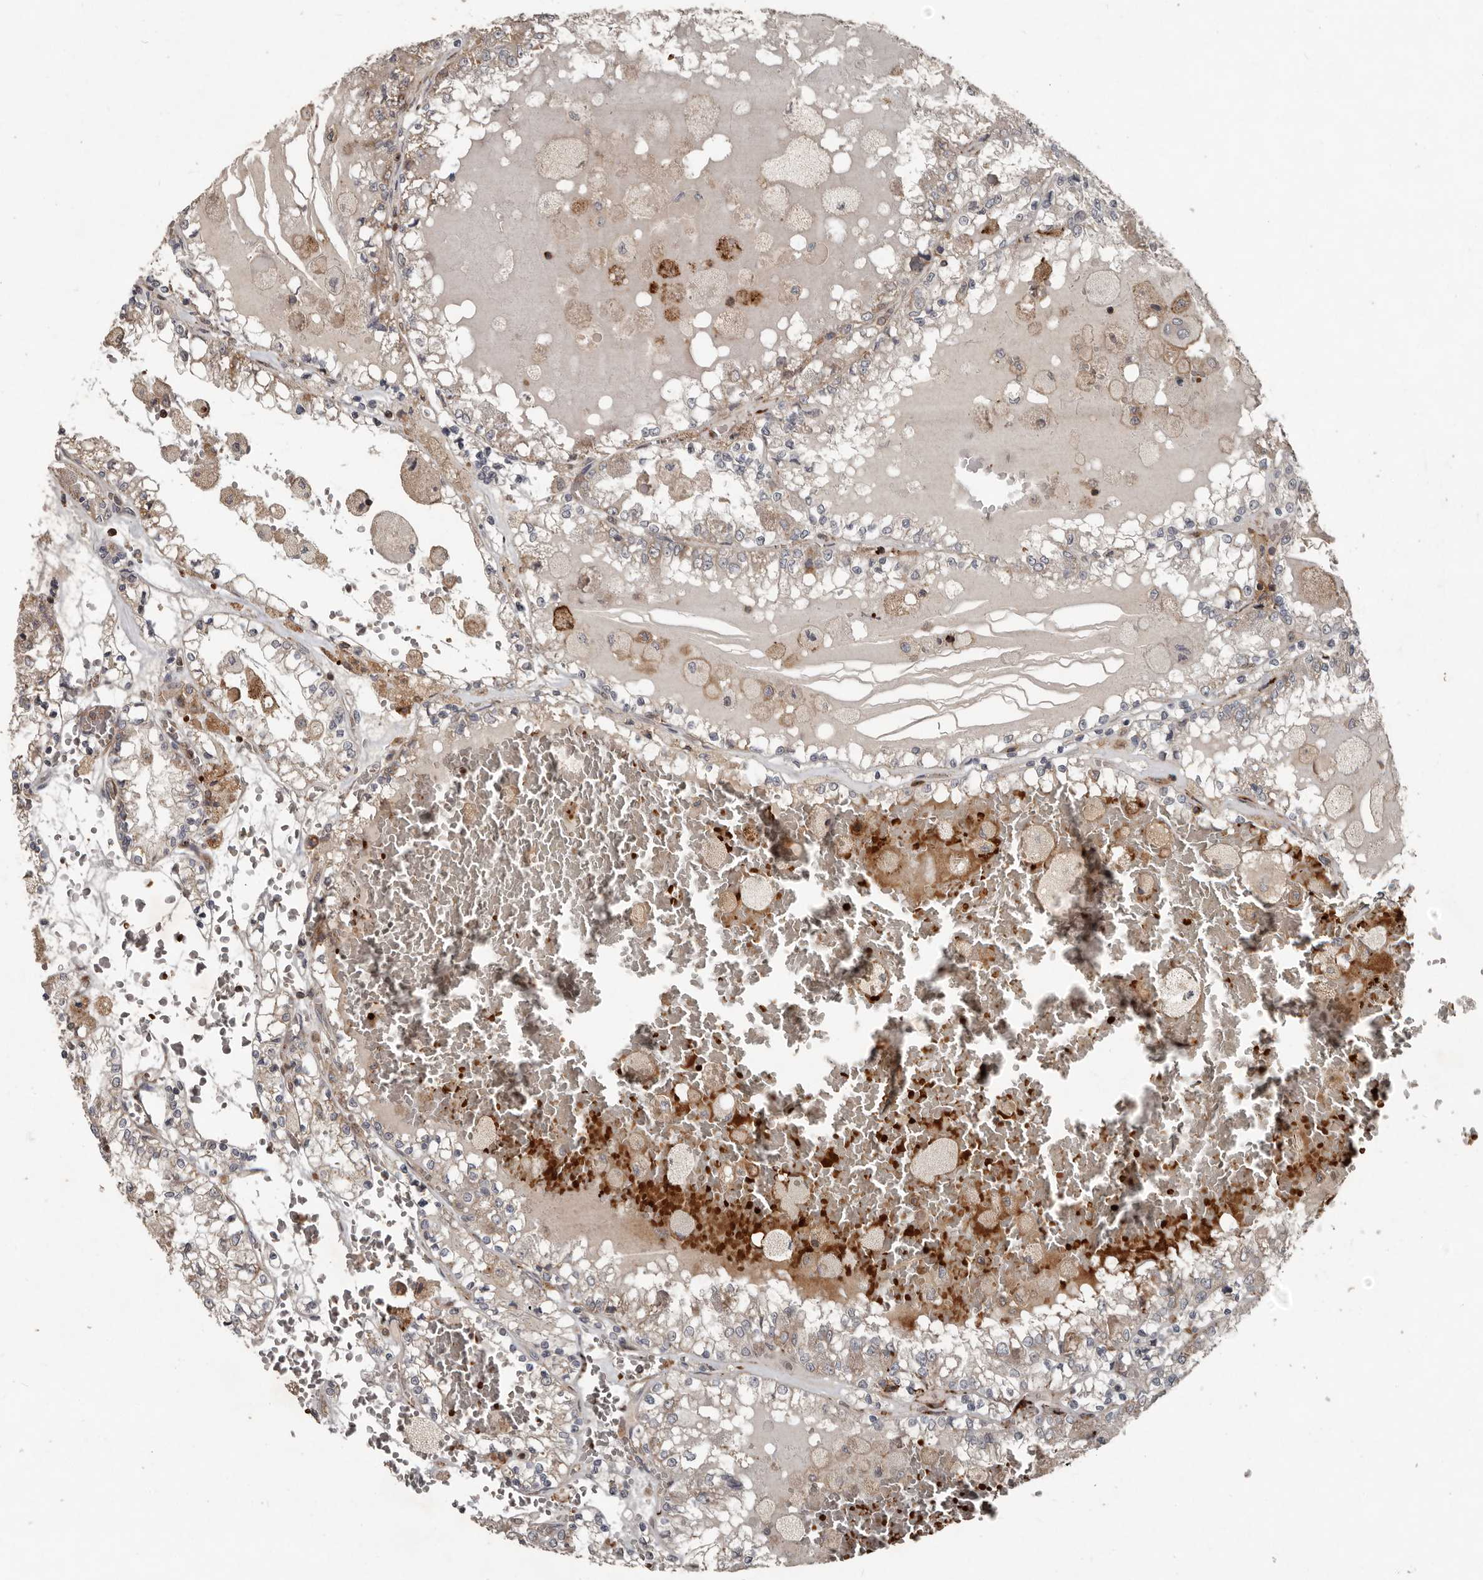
{"staining": {"intensity": "weak", "quantity": "<25%", "location": "cytoplasmic/membranous"}, "tissue": "renal cancer", "cell_type": "Tumor cells", "image_type": "cancer", "snomed": [{"axis": "morphology", "description": "Adenocarcinoma, NOS"}, {"axis": "topography", "description": "Kidney"}], "caption": "Photomicrograph shows no significant protein expression in tumor cells of renal adenocarcinoma.", "gene": "FBXO31", "patient": {"sex": "female", "age": 56}}